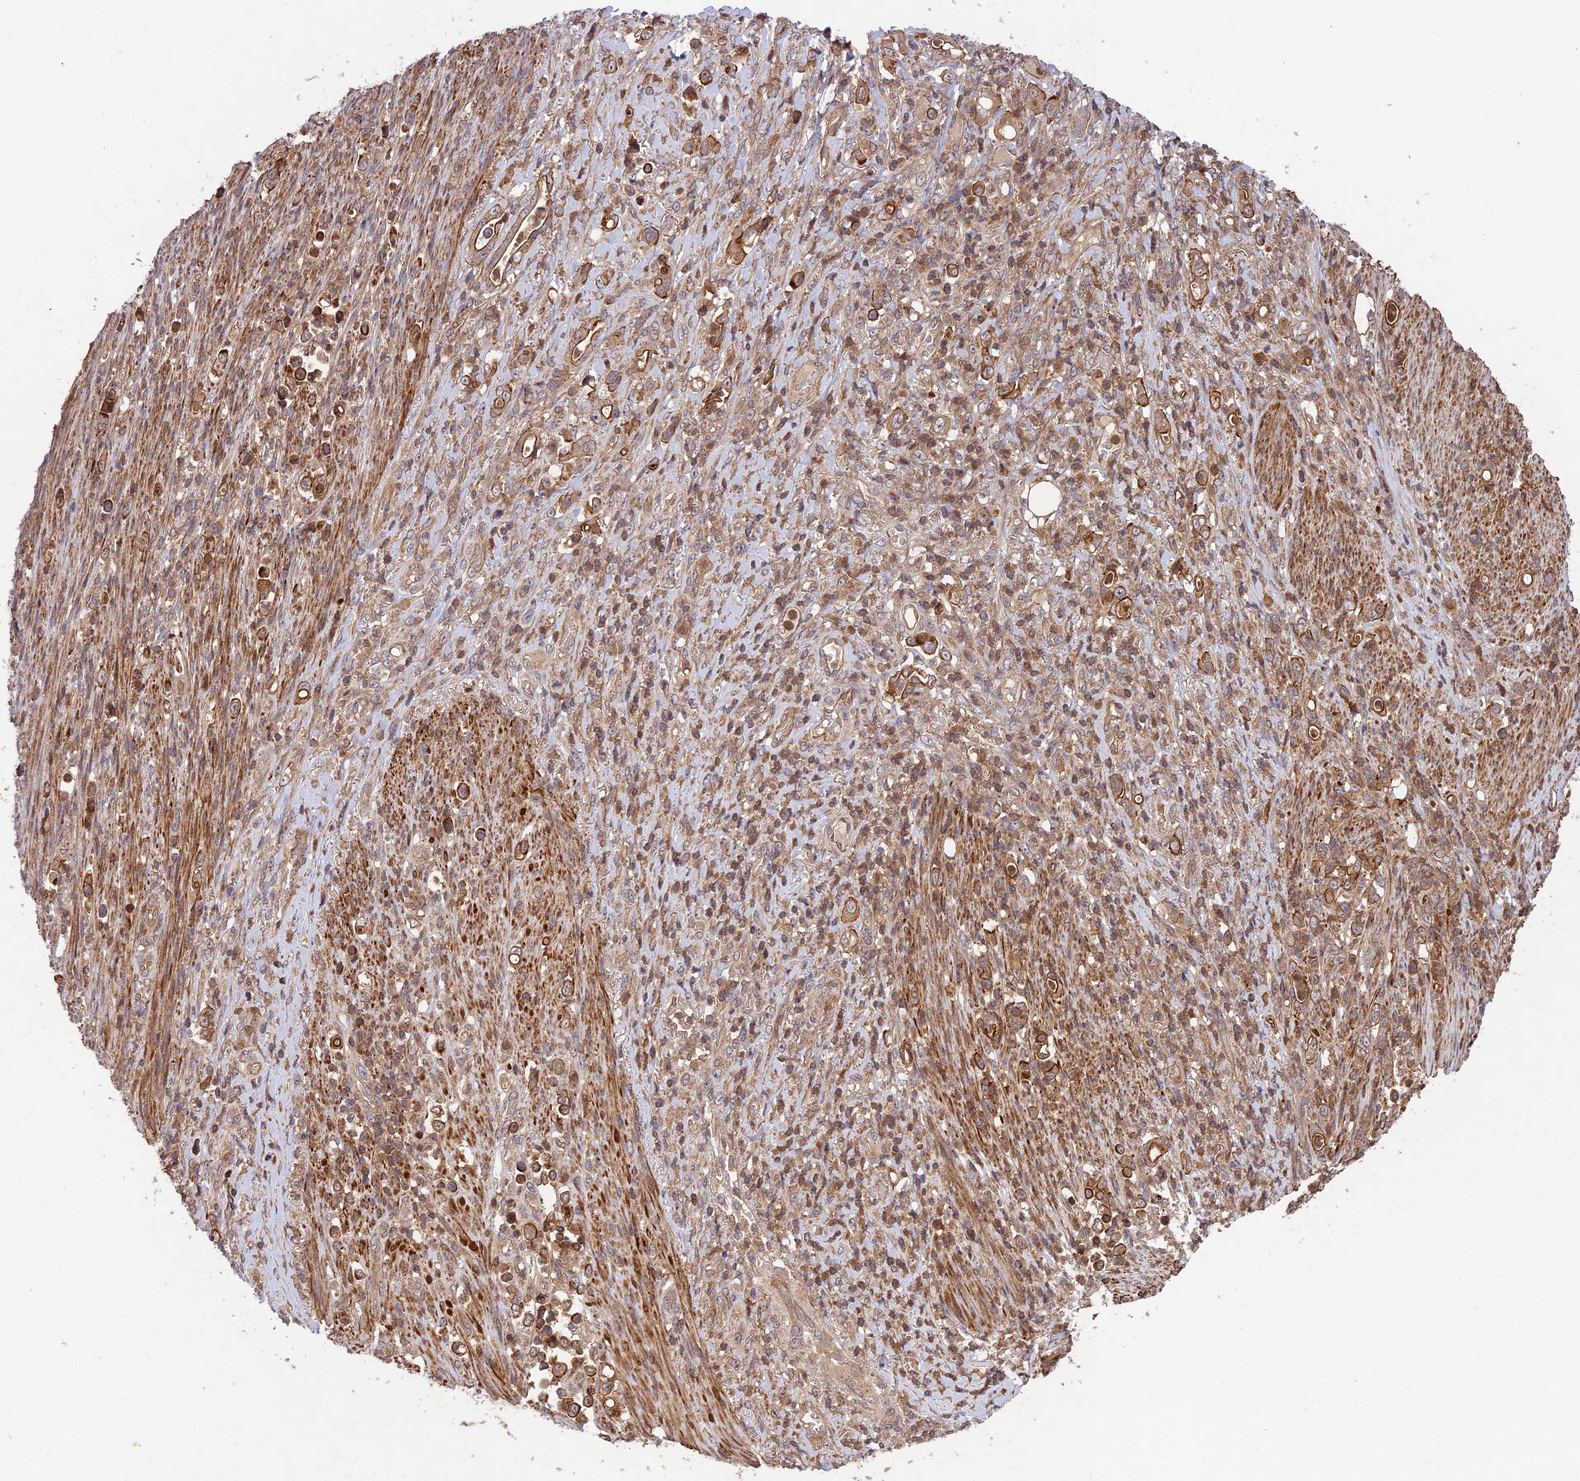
{"staining": {"intensity": "moderate", "quantity": ">75%", "location": "cytoplasmic/membranous"}, "tissue": "stomach cancer", "cell_type": "Tumor cells", "image_type": "cancer", "snomed": [{"axis": "morphology", "description": "Normal tissue, NOS"}, {"axis": "morphology", "description": "Adenocarcinoma, NOS"}, {"axis": "topography", "description": "Stomach"}], "caption": "DAB immunohistochemical staining of human stomach cancer demonstrates moderate cytoplasmic/membranous protein expression in approximately >75% of tumor cells. Nuclei are stained in blue.", "gene": "FCHSD1", "patient": {"sex": "female", "age": 79}}